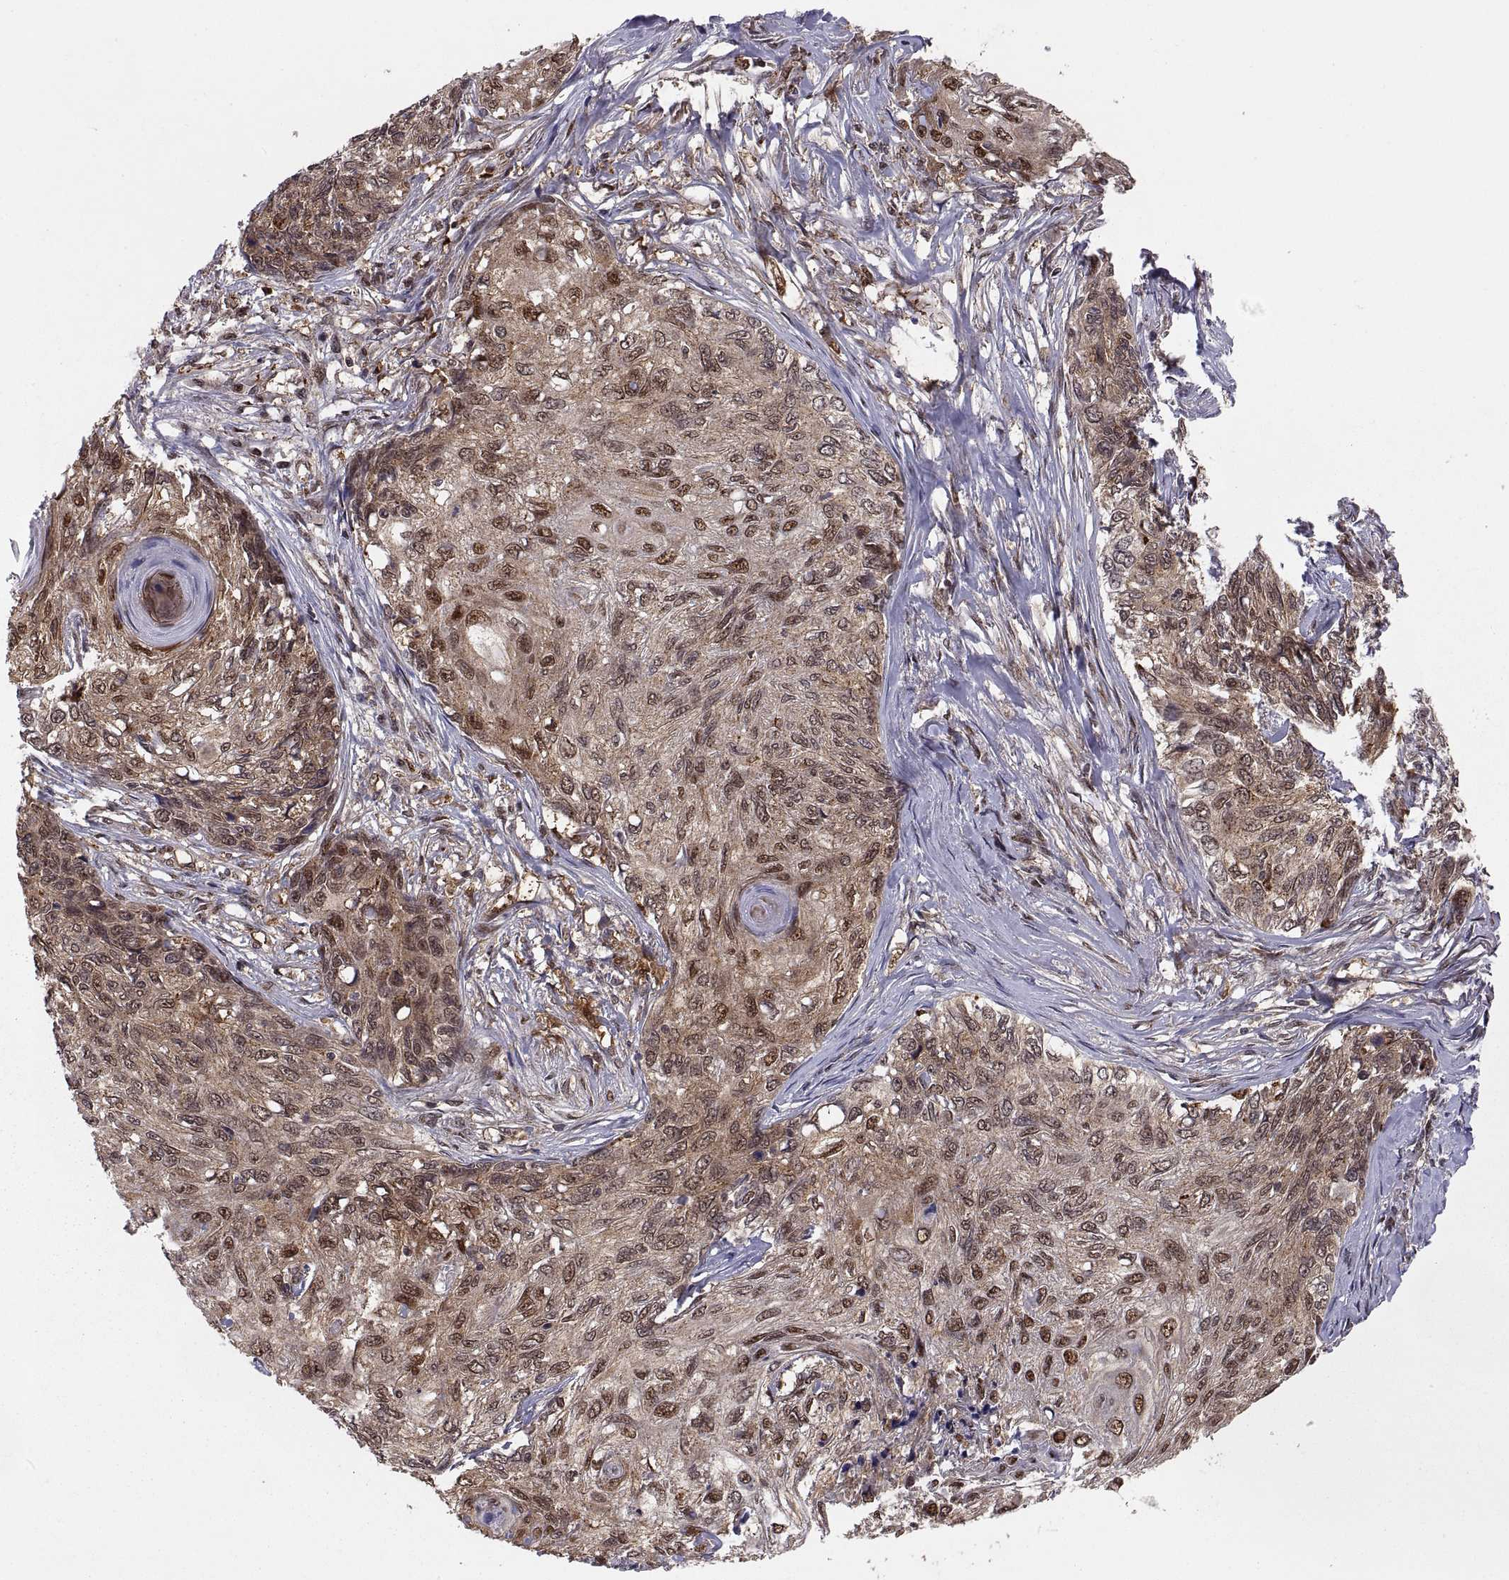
{"staining": {"intensity": "moderate", "quantity": ">75%", "location": "cytoplasmic/membranous,nuclear"}, "tissue": "skin cancer", "cell_type": "Tumor cells", "image_type": "cancer", "snomed": [{"axis": "morphology", "description": "Squamous cell carcinoma, NOS"}, {"axis": "topography", "description": "Skin"}], "caption": "Brown immunohistochemical staining in skin cancer exhibits moderate cytoplasmic/membranous and nuclear expression in about >75% of tumor cells. (DAB = brown stain, brightfield microscopy at high magnification).", "gene": "PSMC2", "patient": {"sex": "male", "age": 92}}